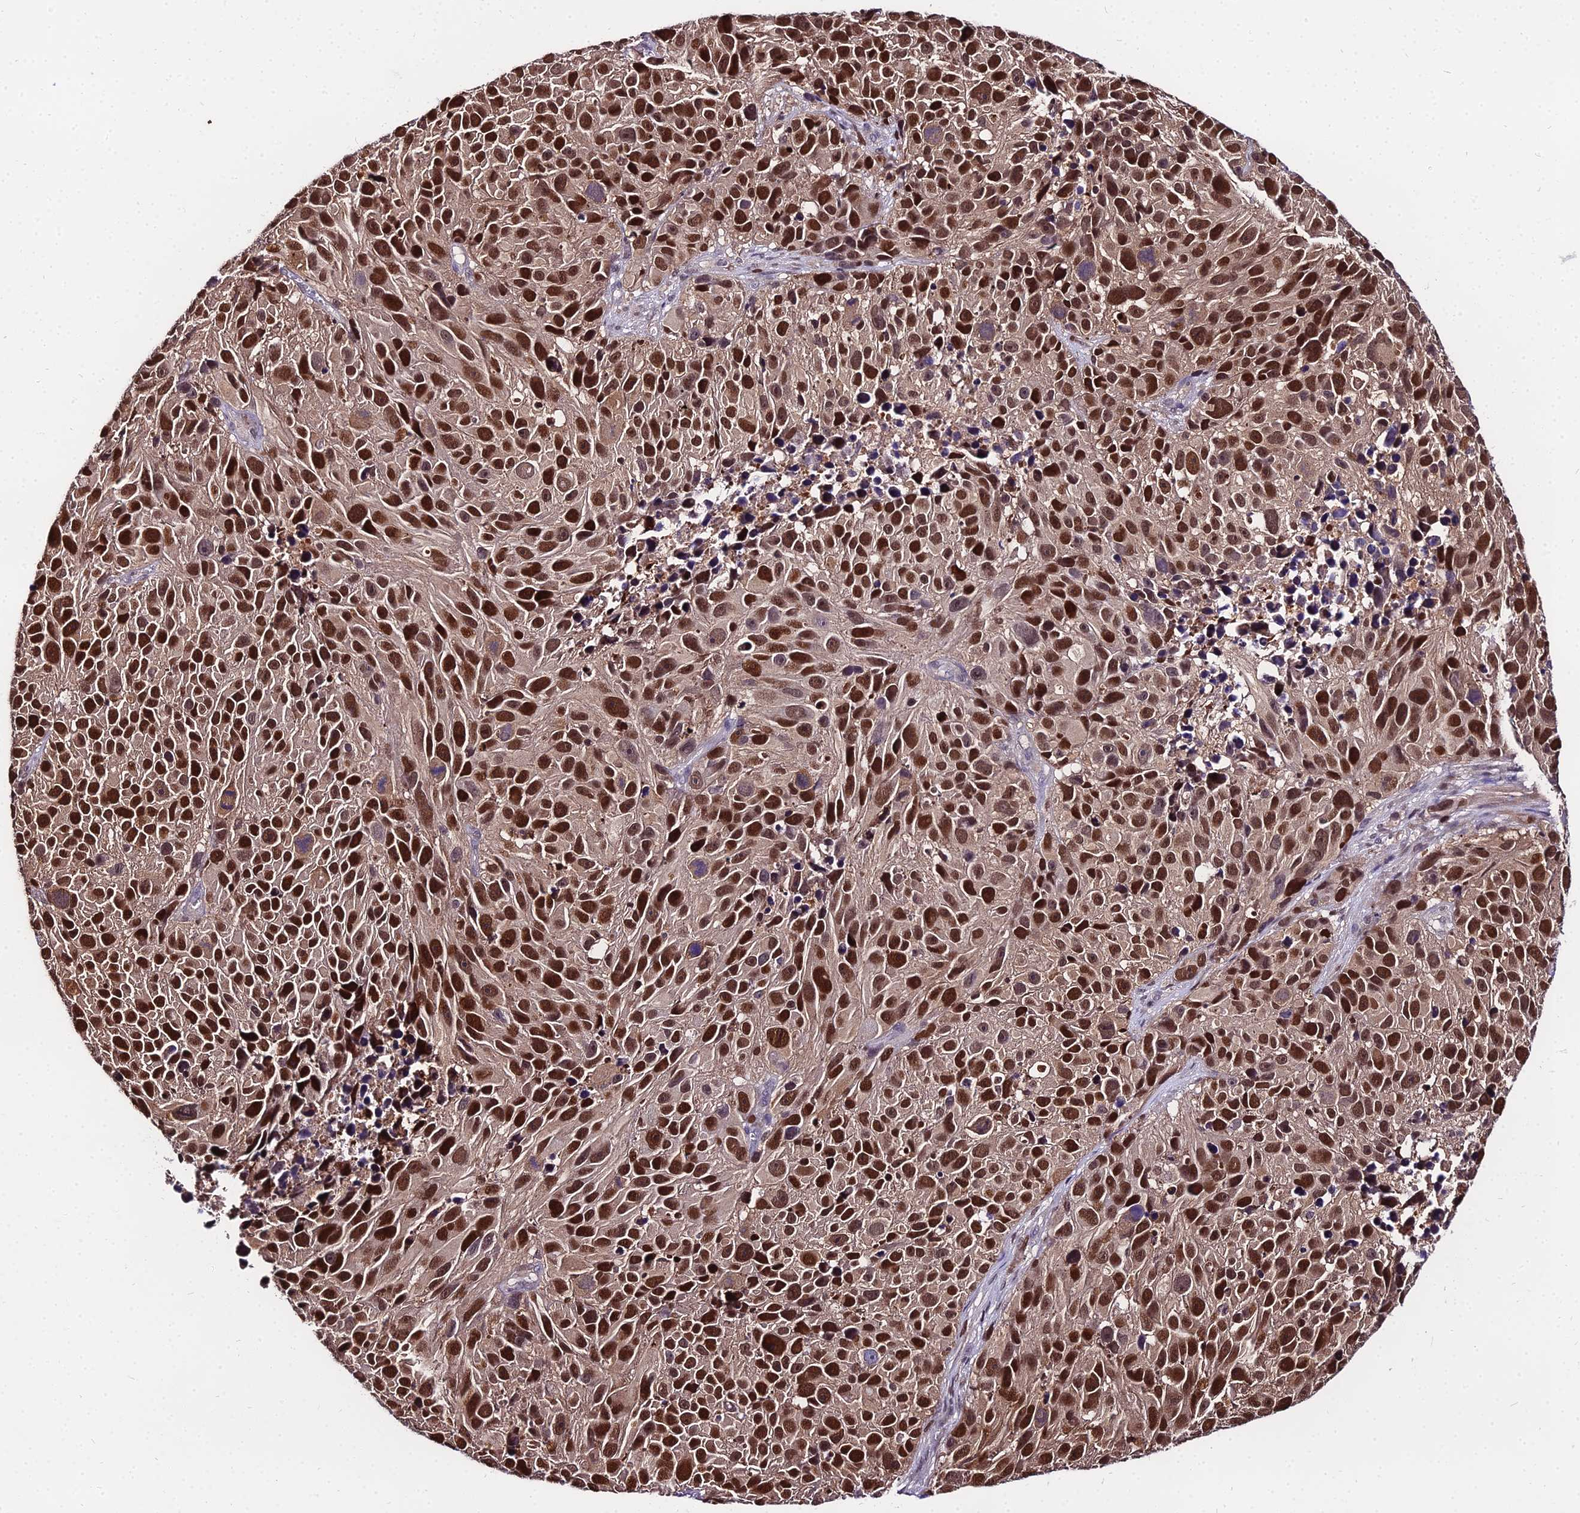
{"staining": {"intensity": "strong", "quantity": ">75%", "location": "nuclear"}, "tissue": "melanoma", "cell_type": "Tumor cells", "image_type": "cancer", "snomed": [{"axis": "morphology", "description": "Malignant melanoma, NOS"}, {"axis": "topography", "description": "Skin"}], "caption": "Immunohistochemical staining of malignant melanoma demonstrates strong nuclear protein positivity in about >75% of tumor cells.", "gene": "TRIML2", "patient": {"sex": "male", "age": 84}}